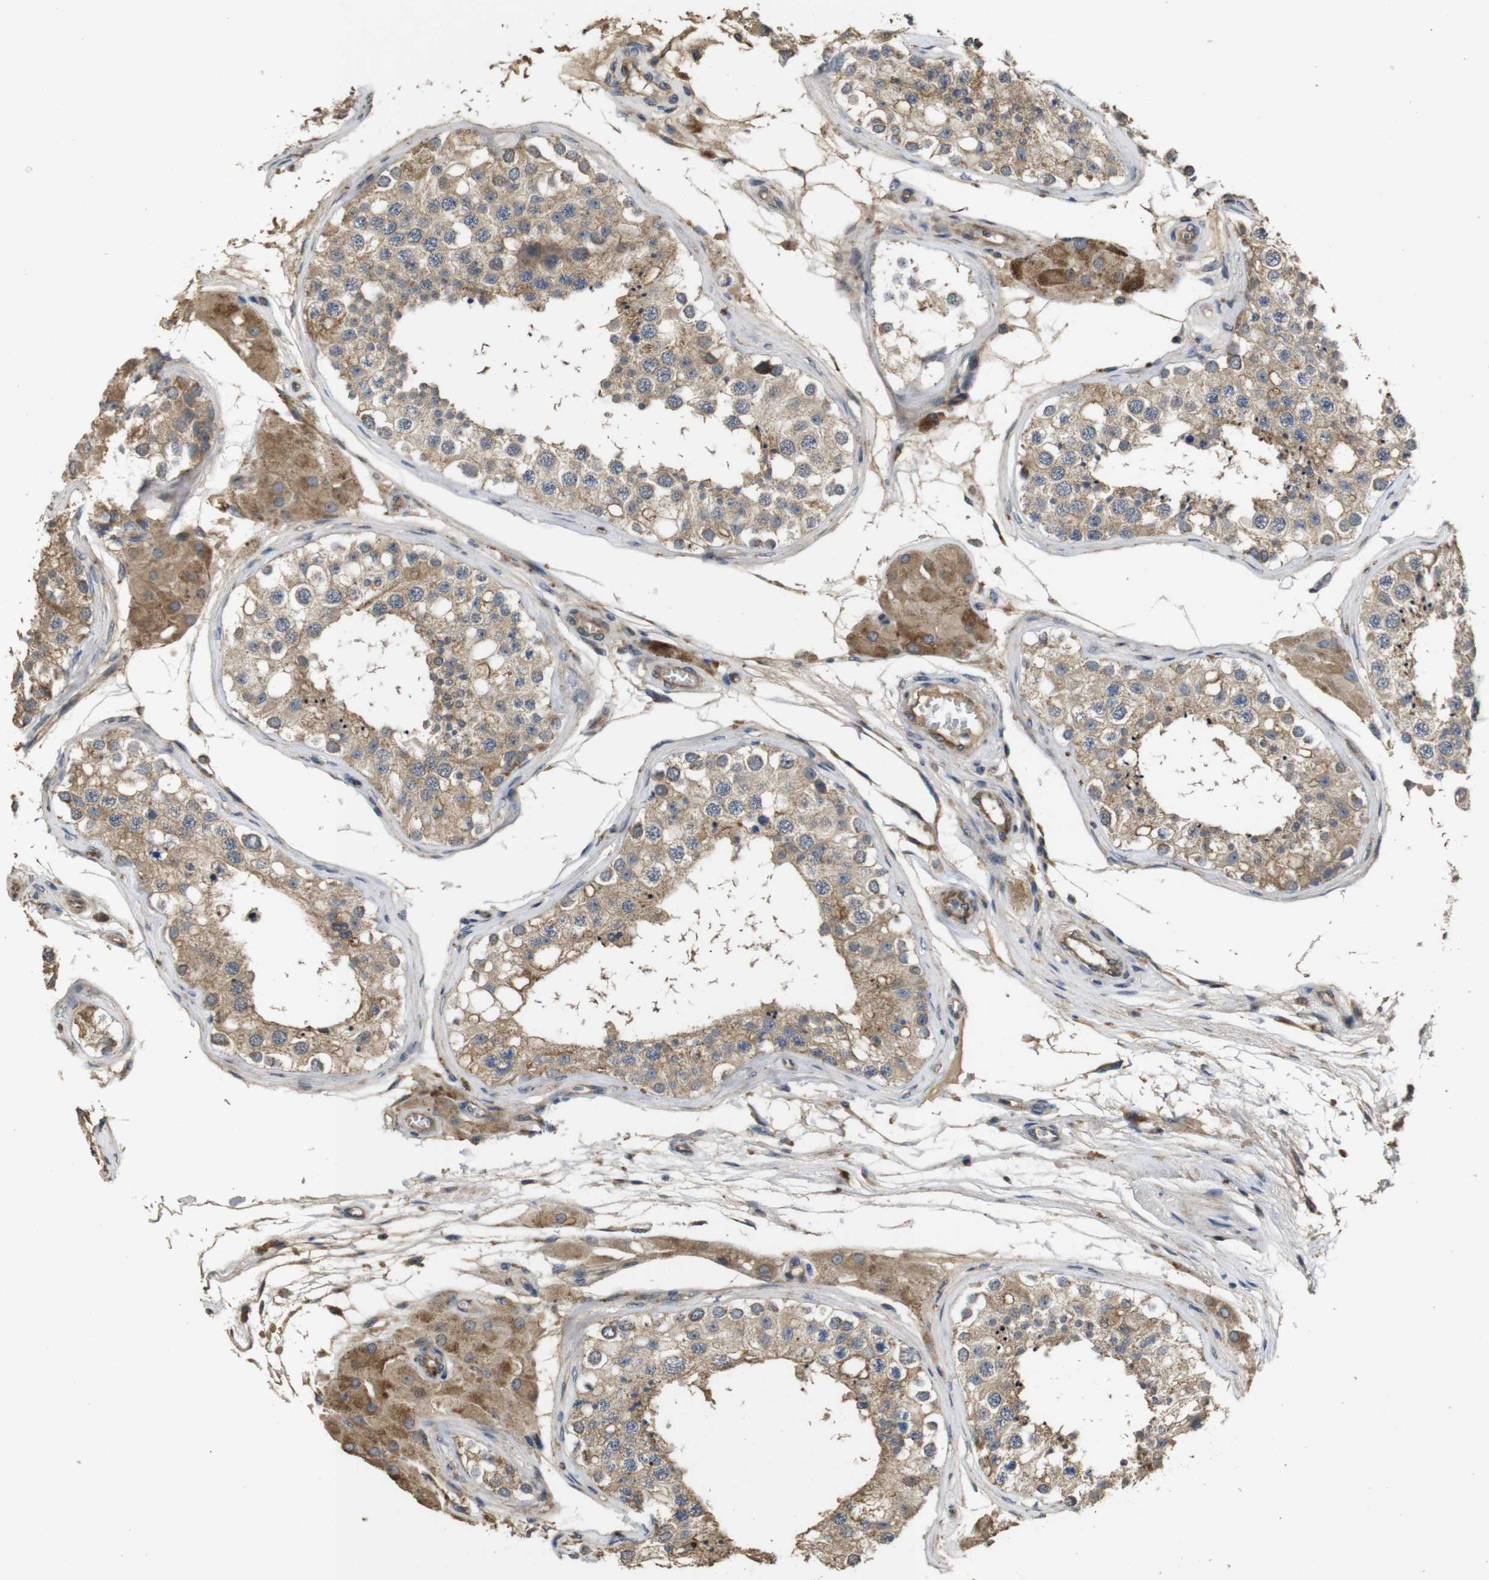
{"staining": {"intensity": "weak", "quantity": ">75%", "location": "cytoplasmic/membranous"}, "tissue": "testis", "cell_type": "Cells in seminiferous ducts", "image_type": "normal", "snomed": [{"axis": "morphology", "description": "Normal tissue, NOS"}, {"axis": "topography", "description": "Testis"}], "caption": "Immunohistochemical staining of unremarkable testis reveals >75% levels of weak cytoplasmic/membranous protein expression in about >75% of cells in seminiferous ducts.", "gene": "PCDHB10", "patient": {"sex": "male", "age": 68}}